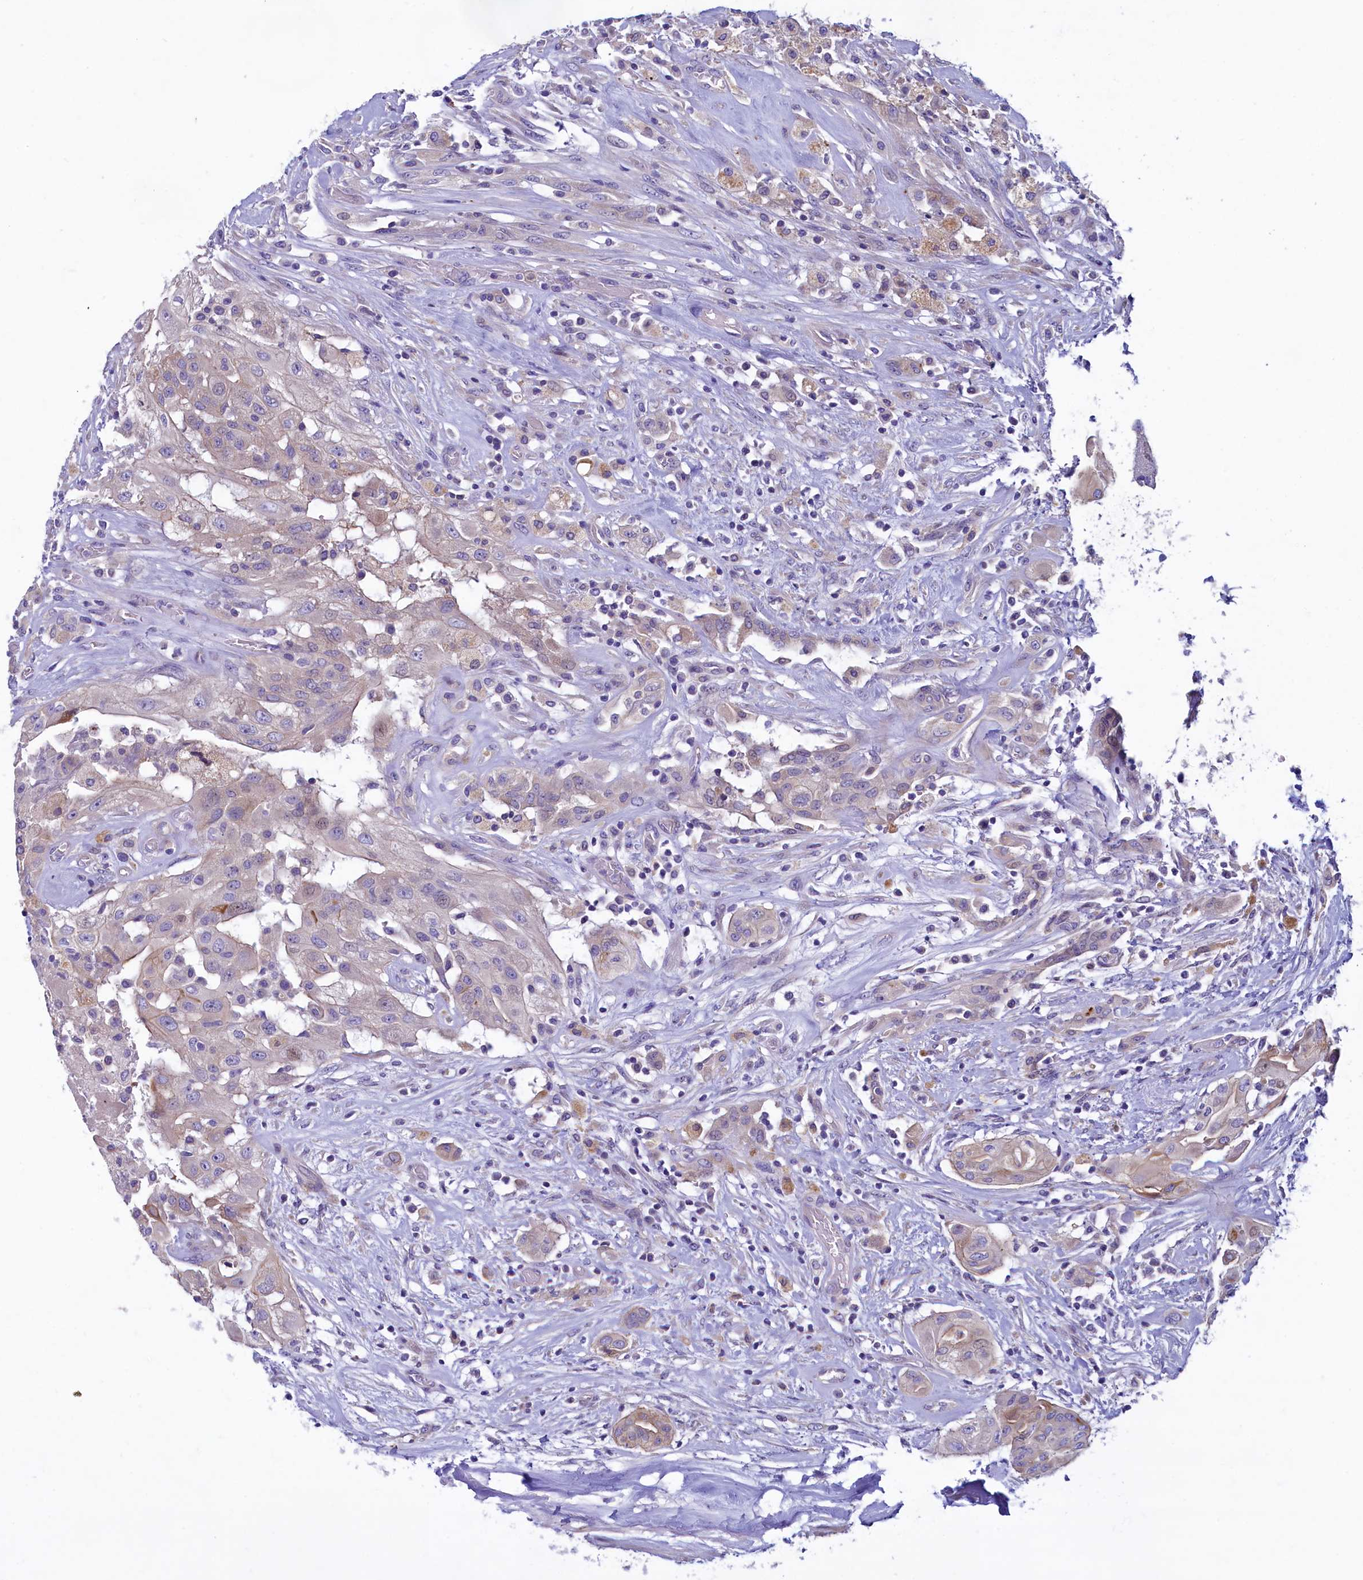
{"staining": {"intensity": "weak", "quantity": "<25%", "location": "cytoplasmic/membranous"}, "tissue": "thyroid cancer", "cell_type": "Tumor cells", "image_type": "cancer", "snomed": [{"axis": "morphology", "description": "Papillary adenocarcinoma, NOS"}, {"axis": "topography", "description": "Thyroid gland"}], "caption": "Immunohistochemical staining of thyroid cancer reveals no significant staining in tumor cells.", "gene": "KRBOX5", "patient": {"sex": "female", "age": 59}}